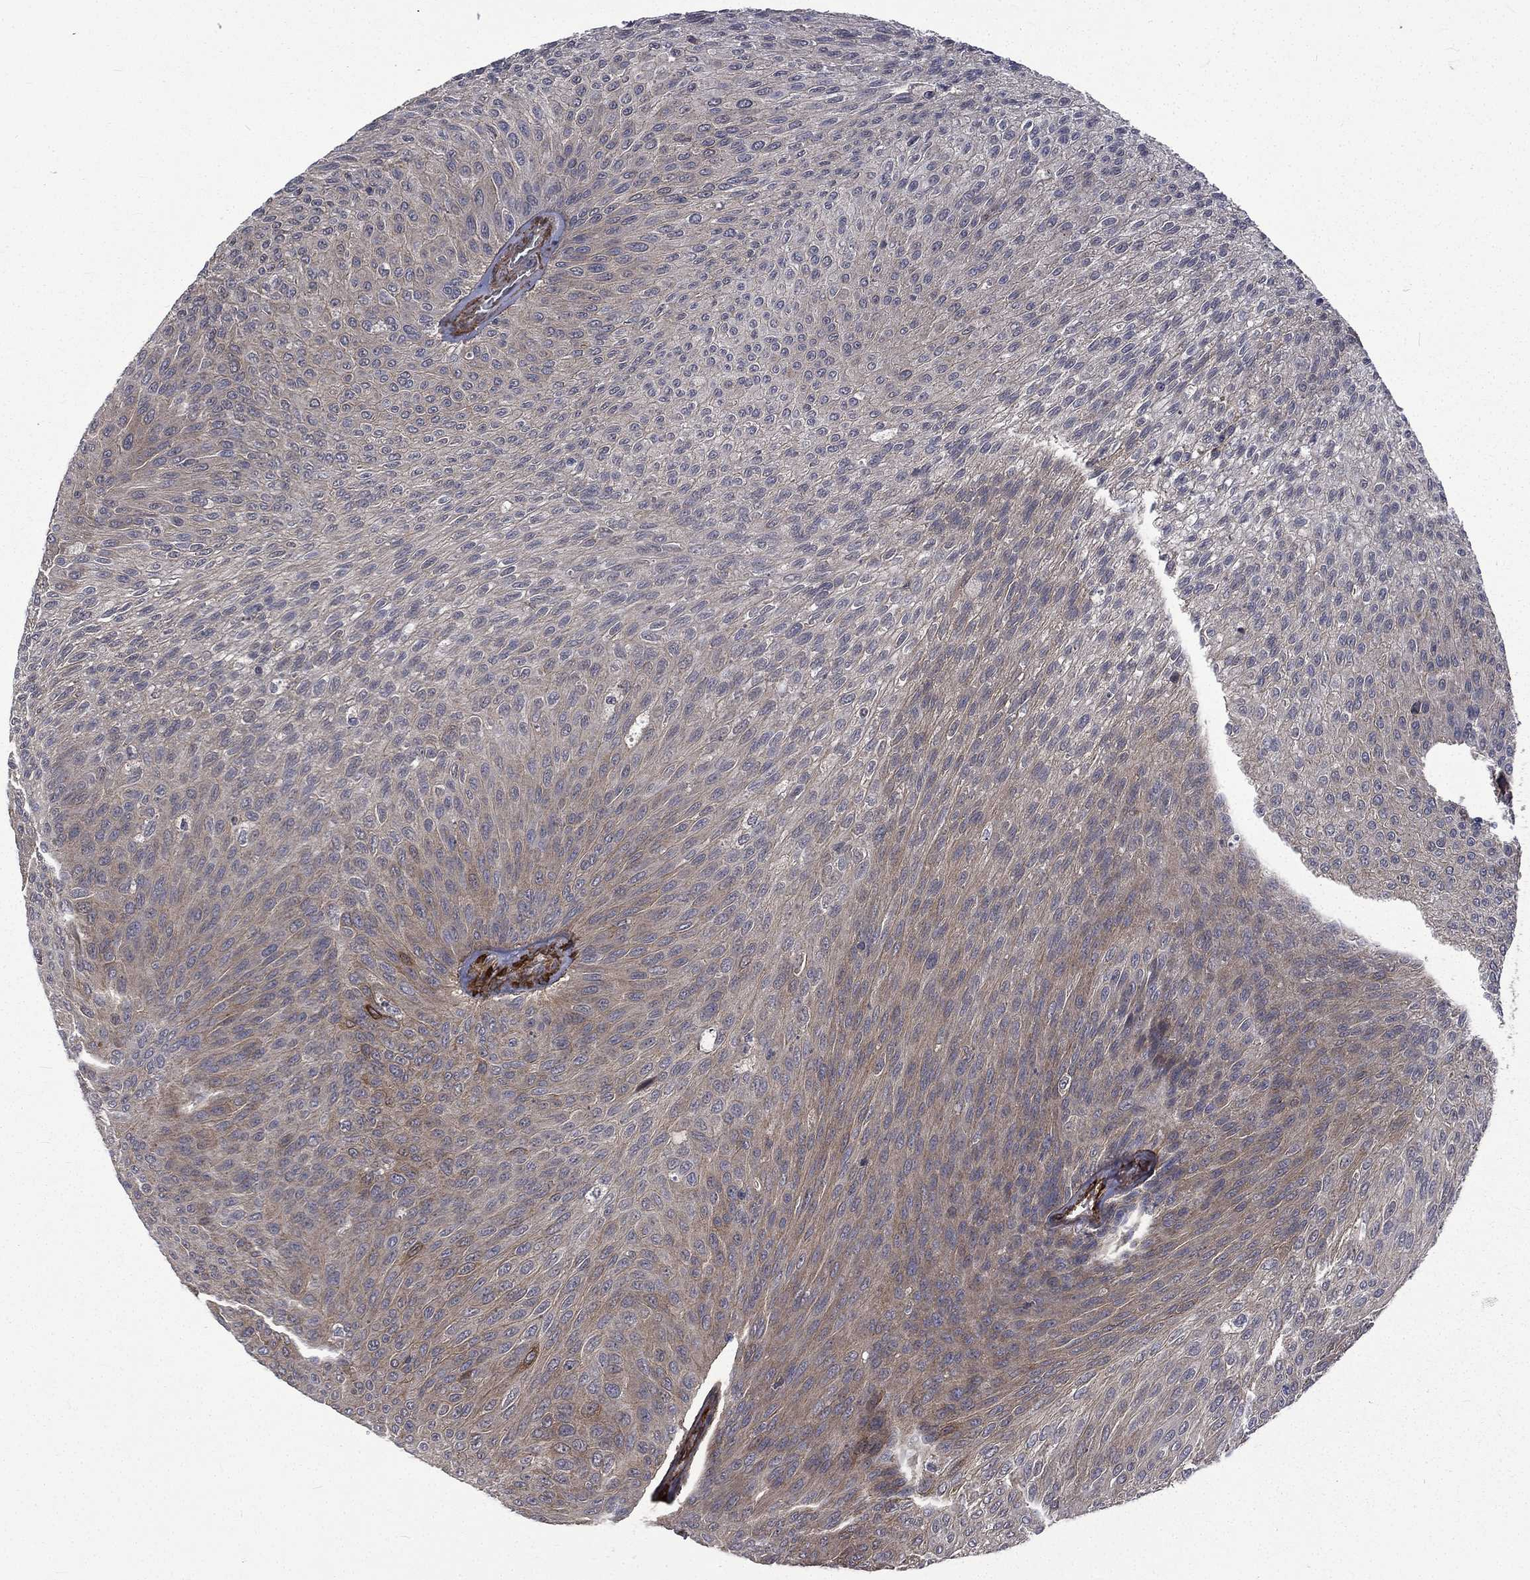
{"staining": {"intensity": "weak", "quantity": "<25%", "location": "cytoplasmic/membranous"}, "tissue": "urothelial cancer", "cell_type": "Tumor cells", "image_type": "cancer", "snomed": [{"axis": "morphology", "description": "Urothelial carcinoma, Low grade"}, {"axis": "topography", "description": "Ureter, NOS"}, {"axis": "topography", "description": "Urinary bladder"}], "caption": "Immunohistochemical staining of human low-grade urothelial carcinoma shows no significant positivity in tumor cells.", "gene": "PPFIBP1", "patient": {"sex": "male", "age": 78}}